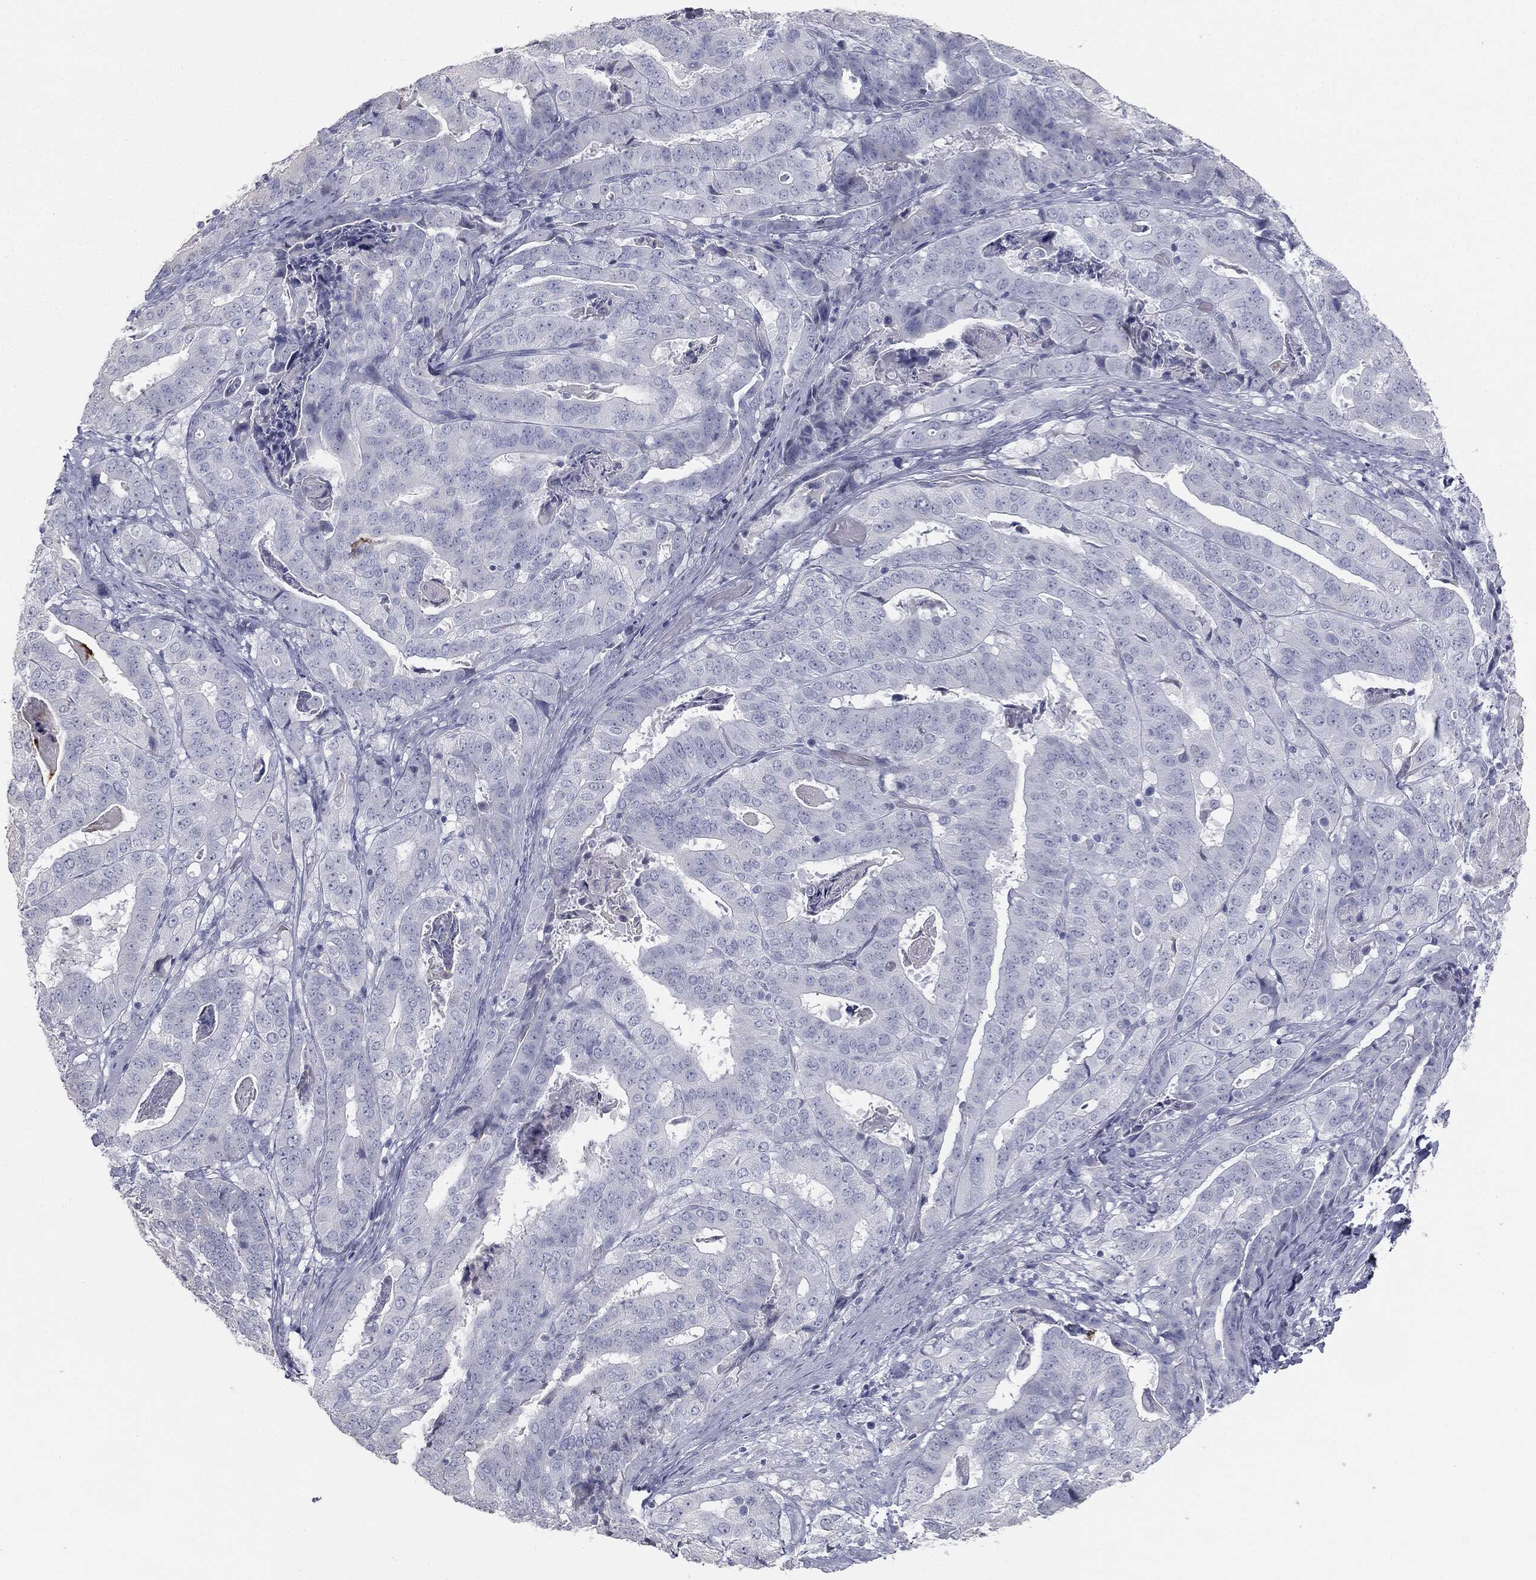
{"staining": {"intensity": "negative", "quantity": "none", "location": "none"}, "tissue": "stomach cancer", "cell_type": "Tumor cells", "image_type": "cancer", "snomed": [{"axis": "morphology", "description": "Adenocarcinoma, NOS"}, {"axis": "topography", "description": "Stomach"}], "caption": "Image shows no protein positivity in tumor cells of adenocarcinoma (stomach) tissue. (Immunohistochemistry, brightfield microscopy, high magnification).", "gene": "MUC5AC", "patient": {"sex": "male", "age": 48}}